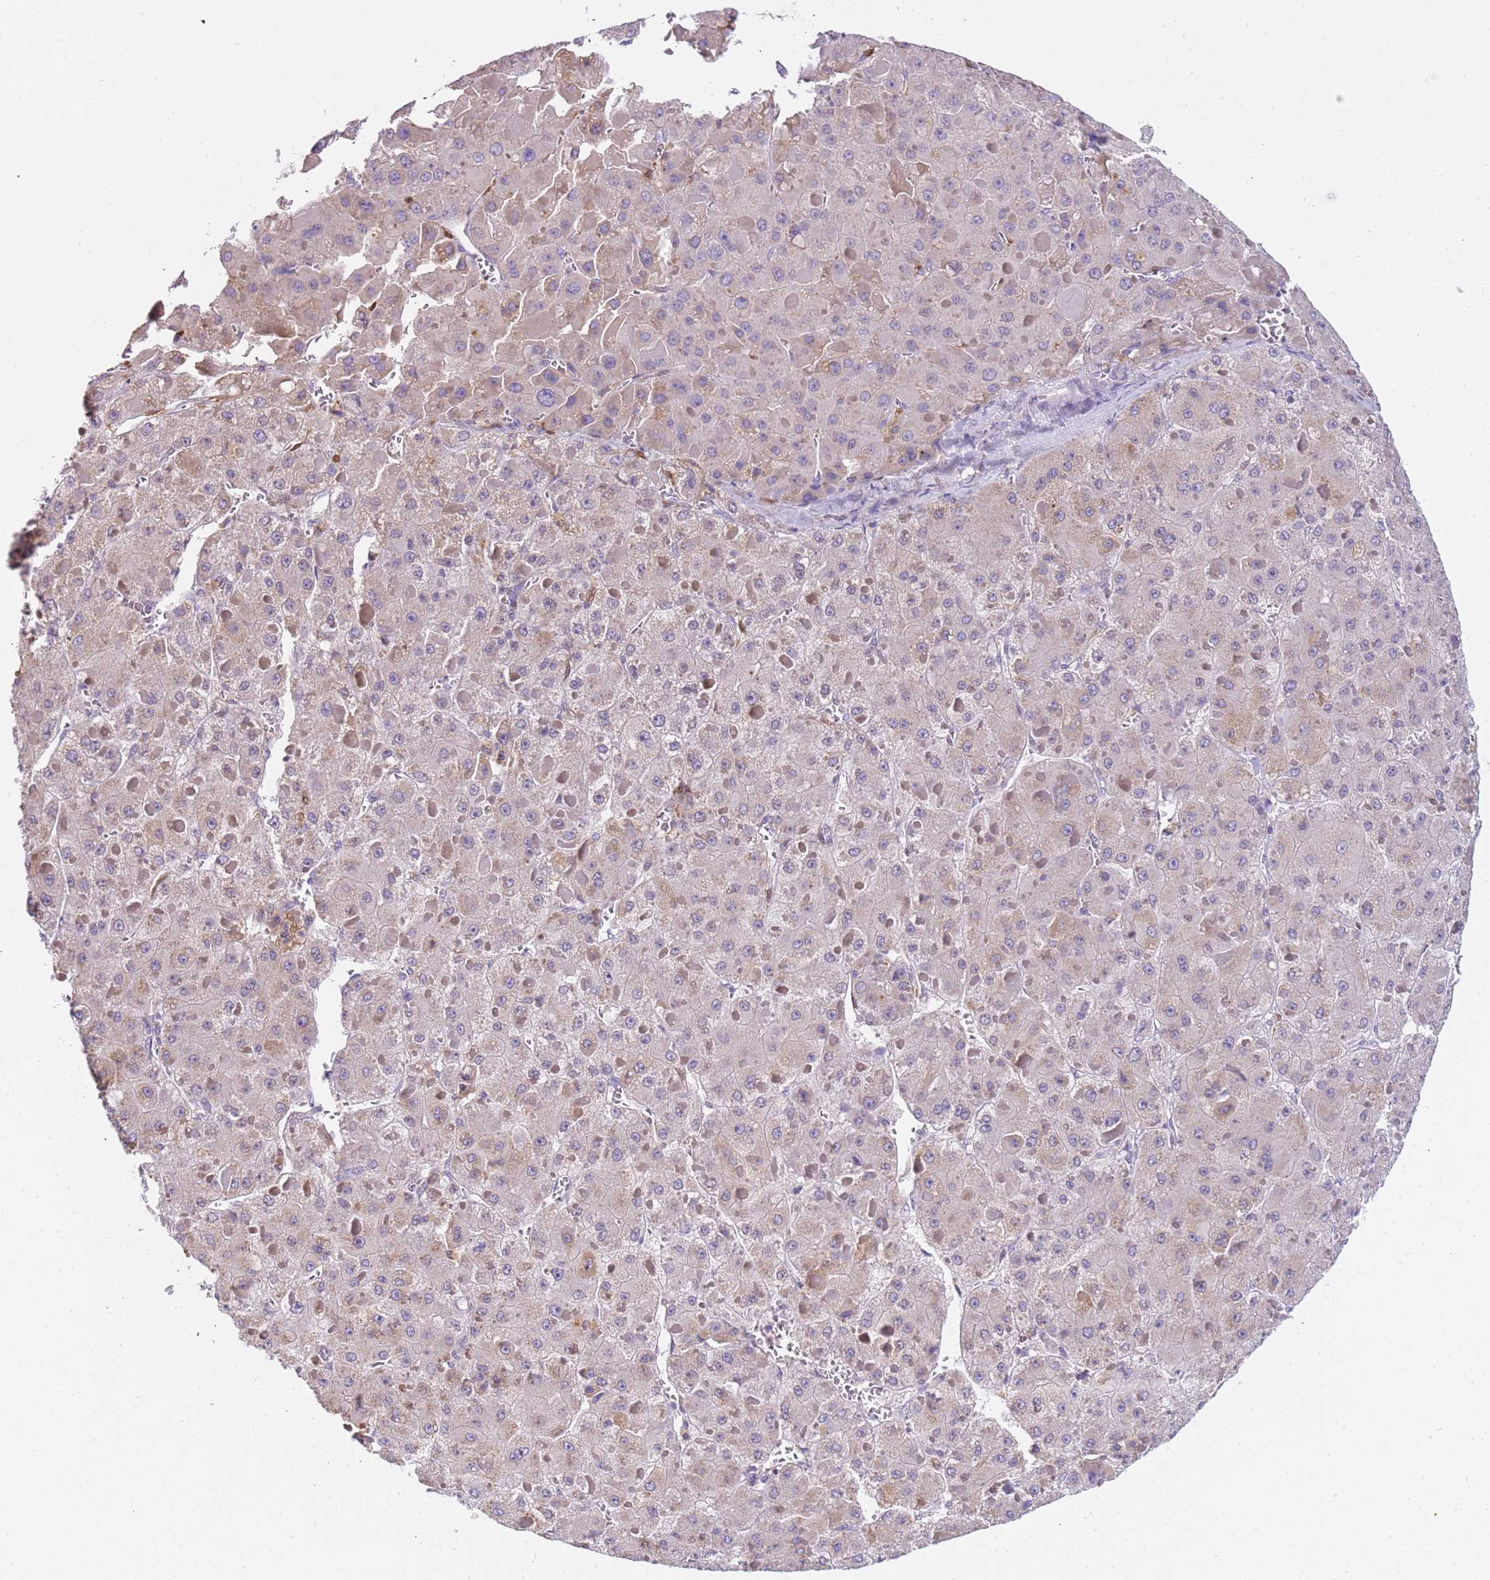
{"staining": {"intensity": "weak", "quantity": "<25%", "location": "cytoplasmic/membranous"}, "tissue": "liver cancer", "cell_type": "Tumor cells", "image_type": "cancer", "snomed": [{"axis": "morphology", "description": "Carcinoma, Hepatocellular, NOS"}, {"axis": "topography", "description": "Liver"}], "caption": "Immunohistochemistry (IHC) micrograph of hepatocellular carcinoma (liver) stained for a protein (brown), which exhibits no expression in tumor cells.", "gene": "PLCXD3", "patient": {"sex": "female", "age": 73}}